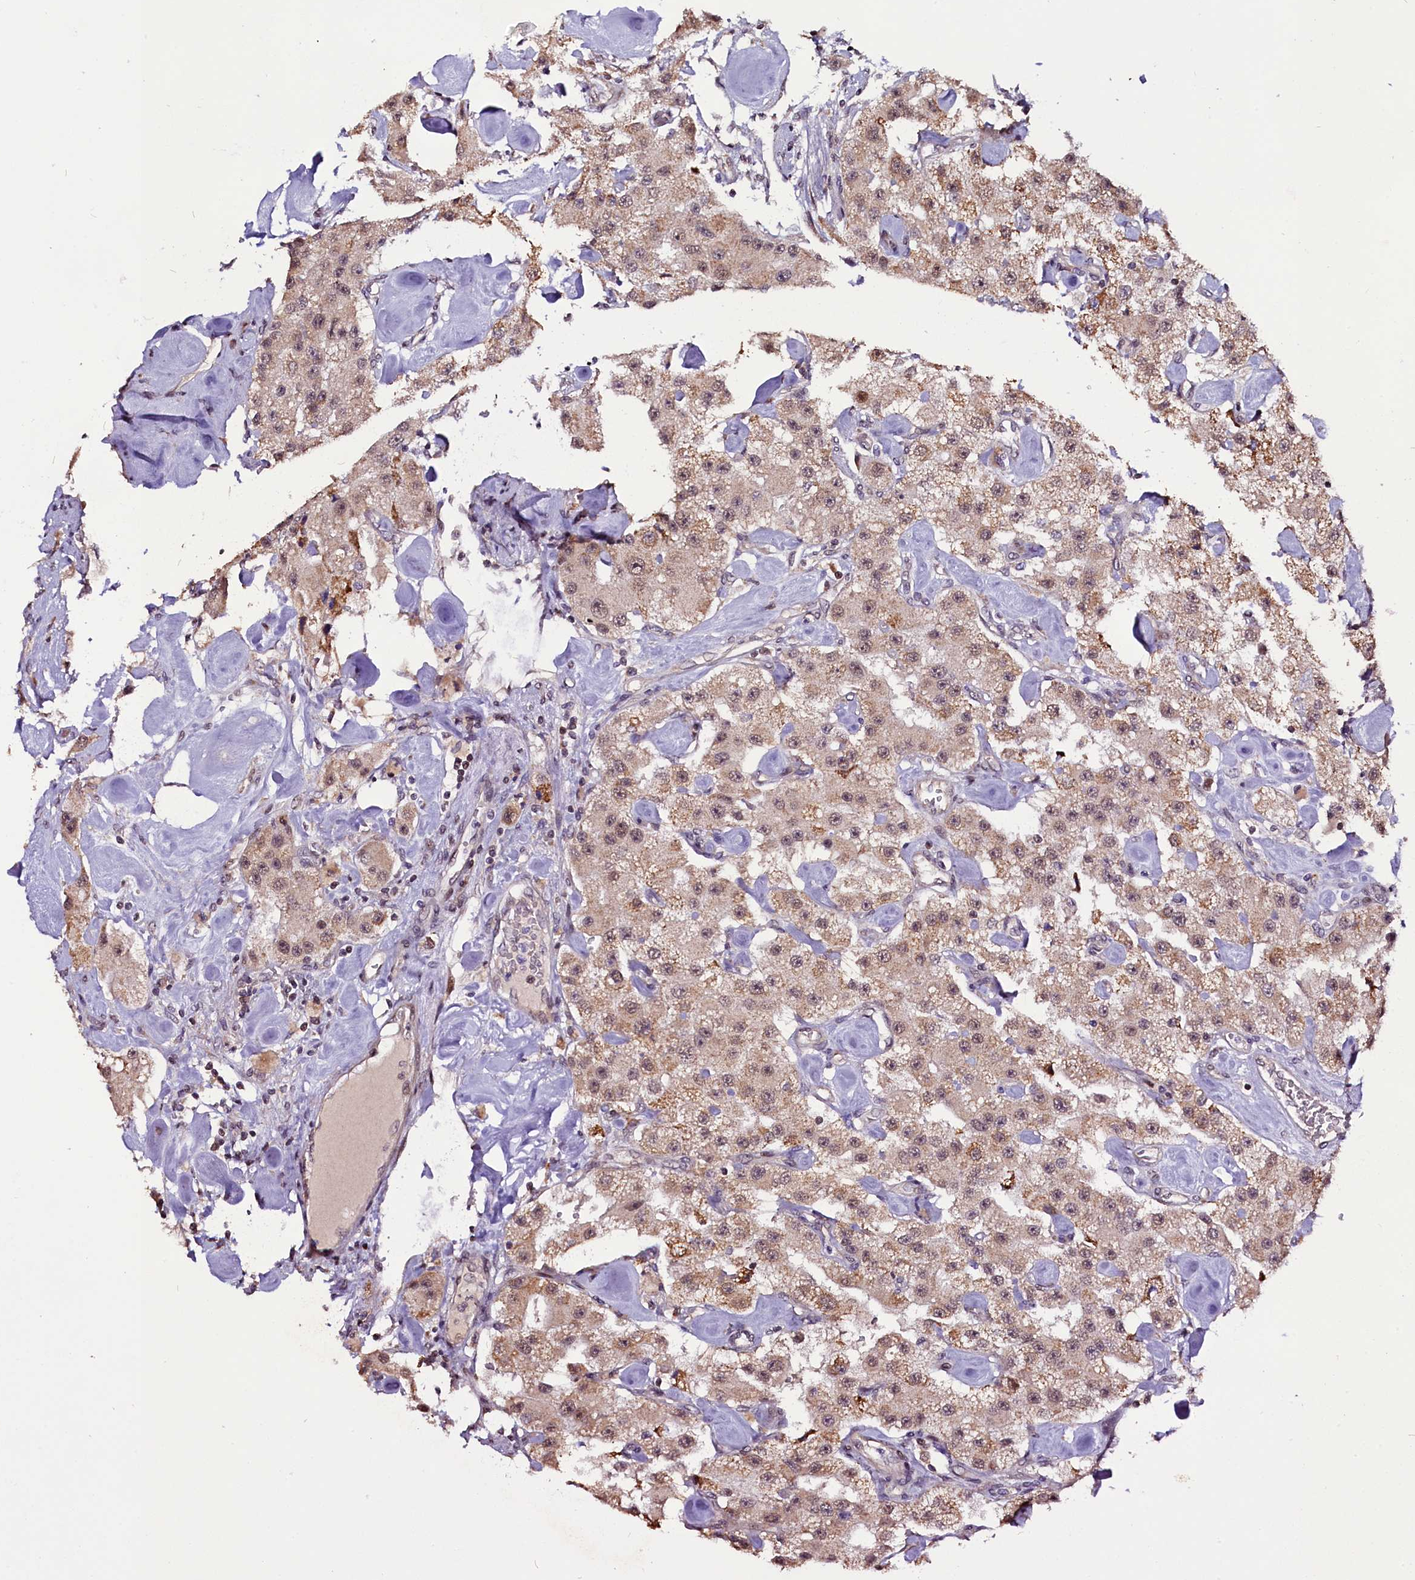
{"staining": {"intensity": "moderate", "quantity": ">75%", "location": "nuclear"}, "tissue": "carcinoid", "cell_type": "Tumor cells", "image_type": "cancer", "snomed": [{"axis": "morphology", "description": "Carcinoid, malignant, NOS"}, {"axis": "topography", "description": "Pancreas"}], "caption": "A brown stain highlights moderate nuclear staining of a protein in malignant carcinoid tumor cells.", "gene": "RPUSD2", "patient": {"sex": "male", "age": 41}}